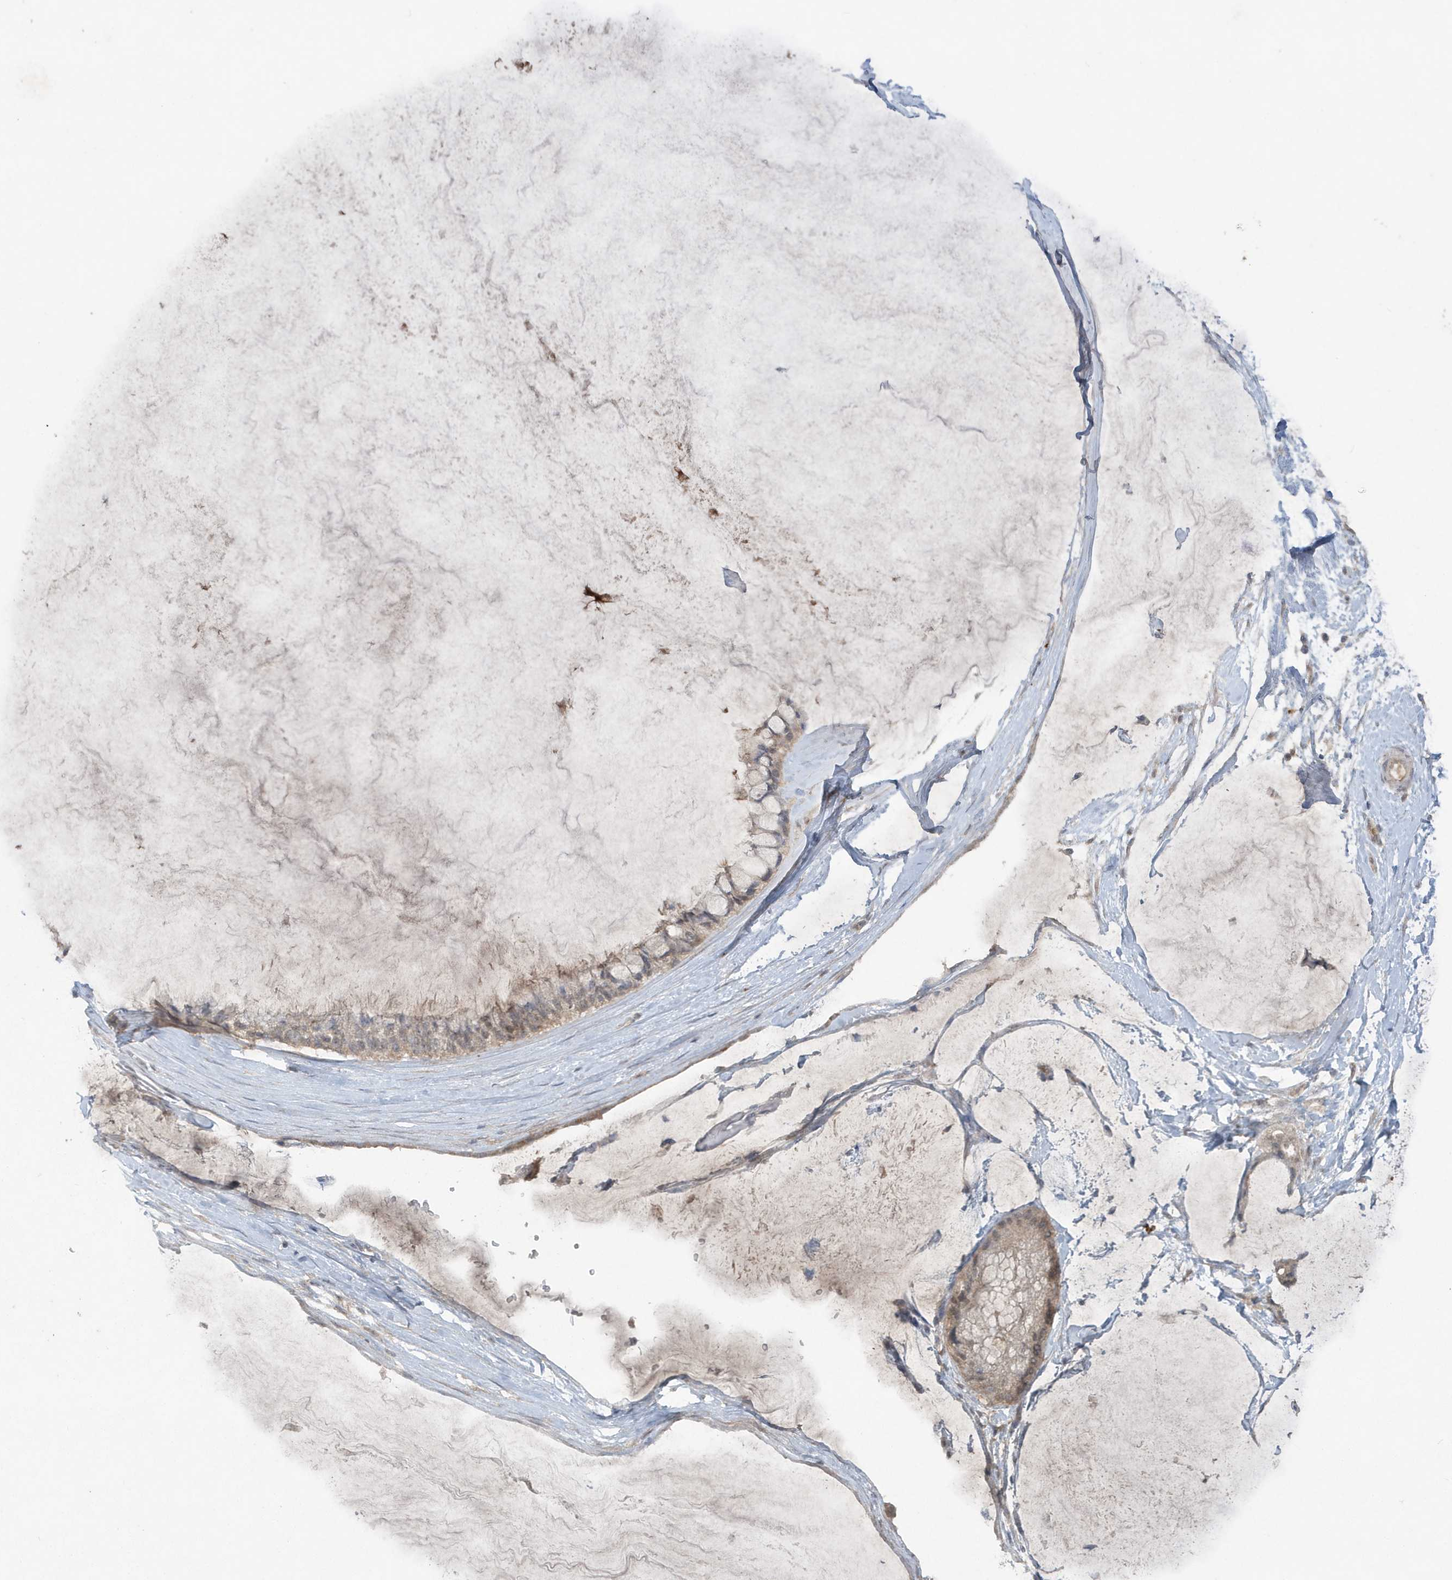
{"staining": {"intensity": "weak", "quantity": "<25%", "location": "cytoplasmic/membranous"}, "tissue": "ovarian cancer", "cell_type": "Tumor cells", "image_type": "cancer", "snomed": [{"axis": "morphology", "description": "Cystadenocarcinoma, mucinous, NOS"}, {"axis": "topography", "description": "Ovary"}], "caption": "The micrograph shows no significant staining in tumor cells of ovarian cancer. (DAB (3,3'-diaminobenzidine) immunohistochemistry (IHC), high magnification).", "gene": "C1RL", "patient": {"sex": "female", "age": 39}}